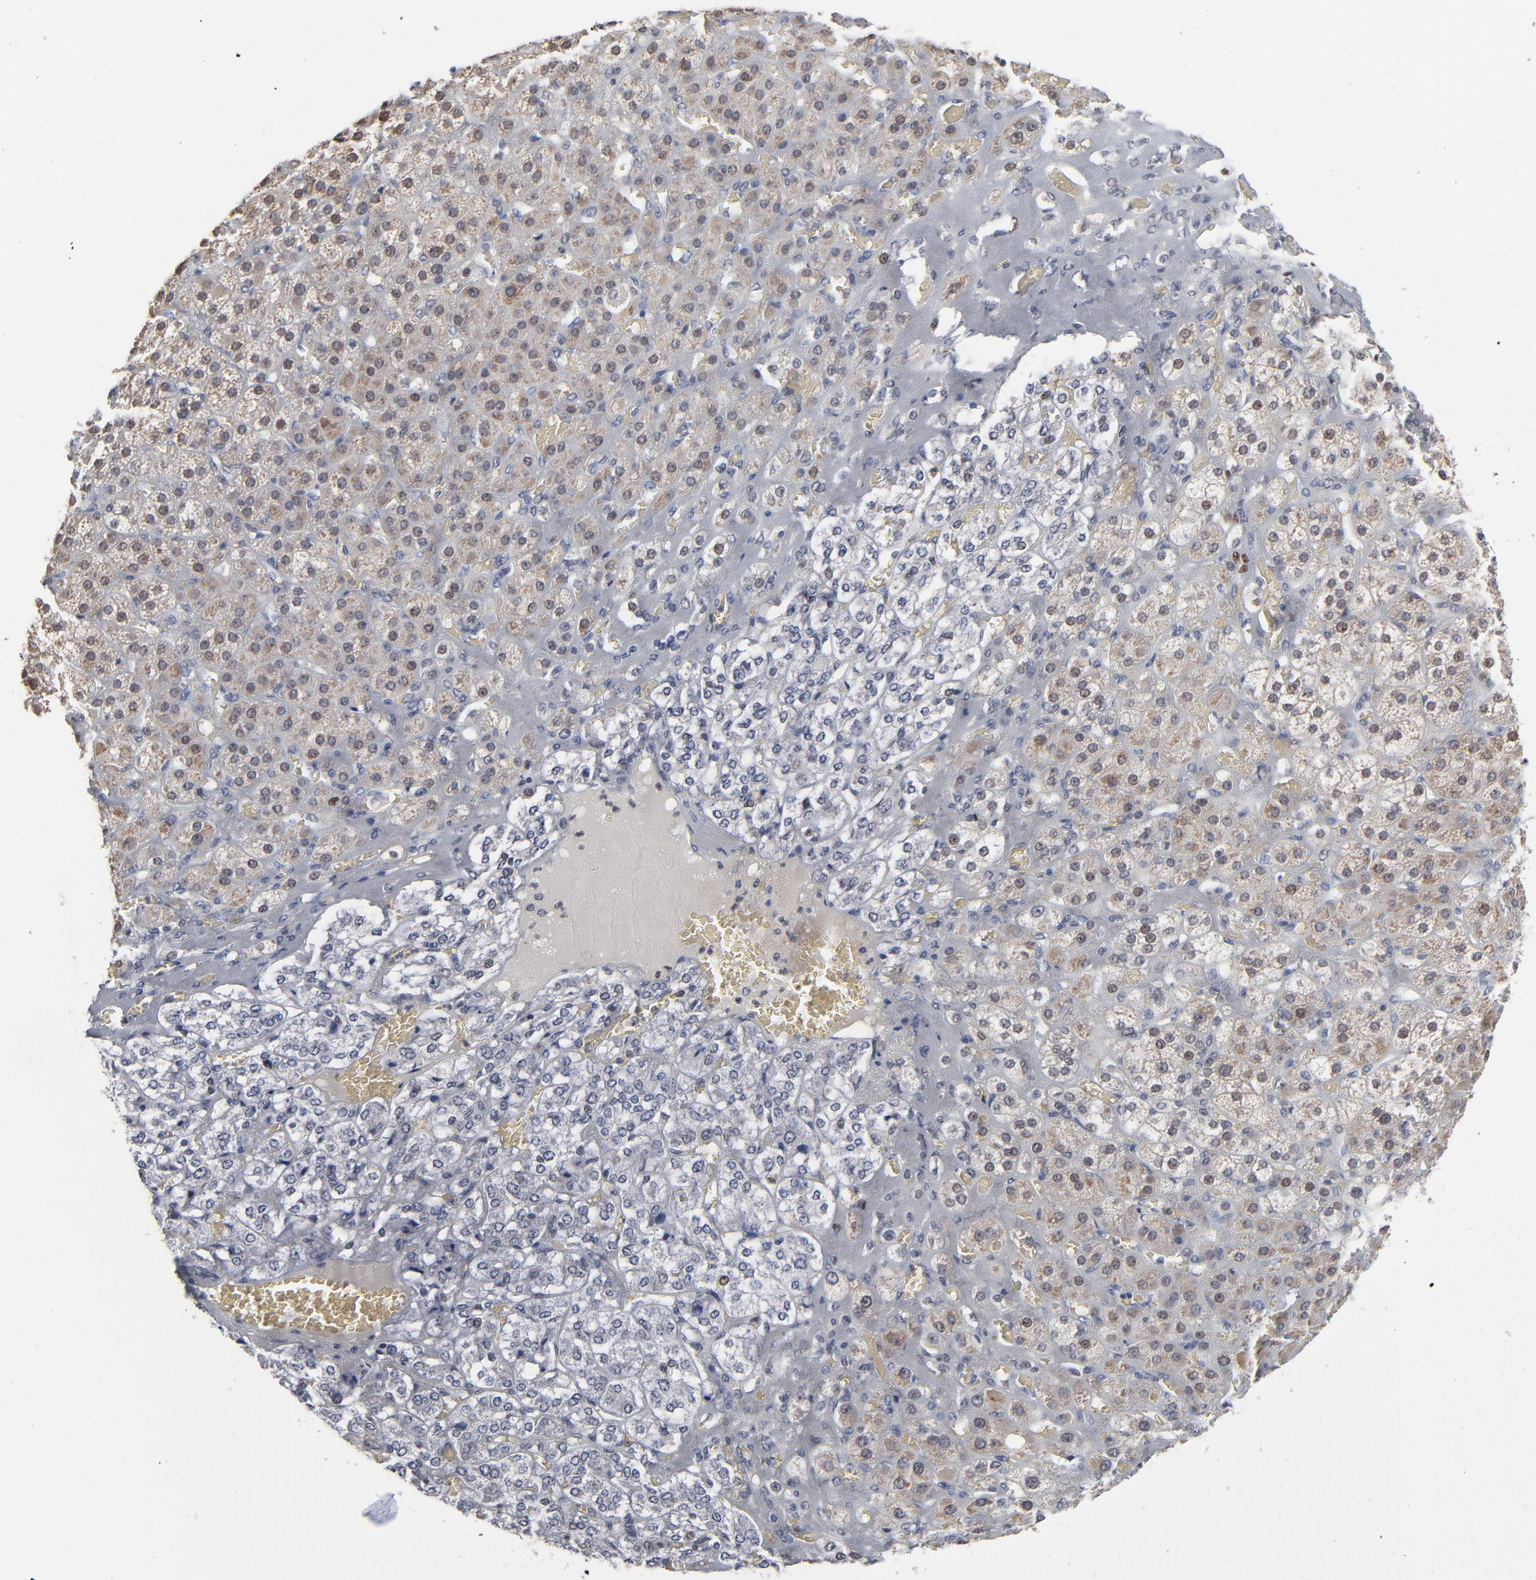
{"staining": {"intensity": "moderate", "quantity": "25%-75%", "location": "cytoplasmic/membranous,nuclear"}, "tissue": "adrenal gland", "cell_type": "Glandular cells", "image_type": "normal", "snomed": [{"axis": "morphology", "description": "Normal tissue, NOS"}, {"axis": "topography", "description": "Adrenal gland"}], "caption": "Immunohistochemistry (IHC) photomicrograph of unremarkable adrenal gland stained for a protein (brown), which displays medium levels of moderate cytoplasmic/membranous,nuclear positivity in about 25%-75% of glandular cells.", "gene": "FOXN2", "patient": {"sex": "female", "age": 71}}